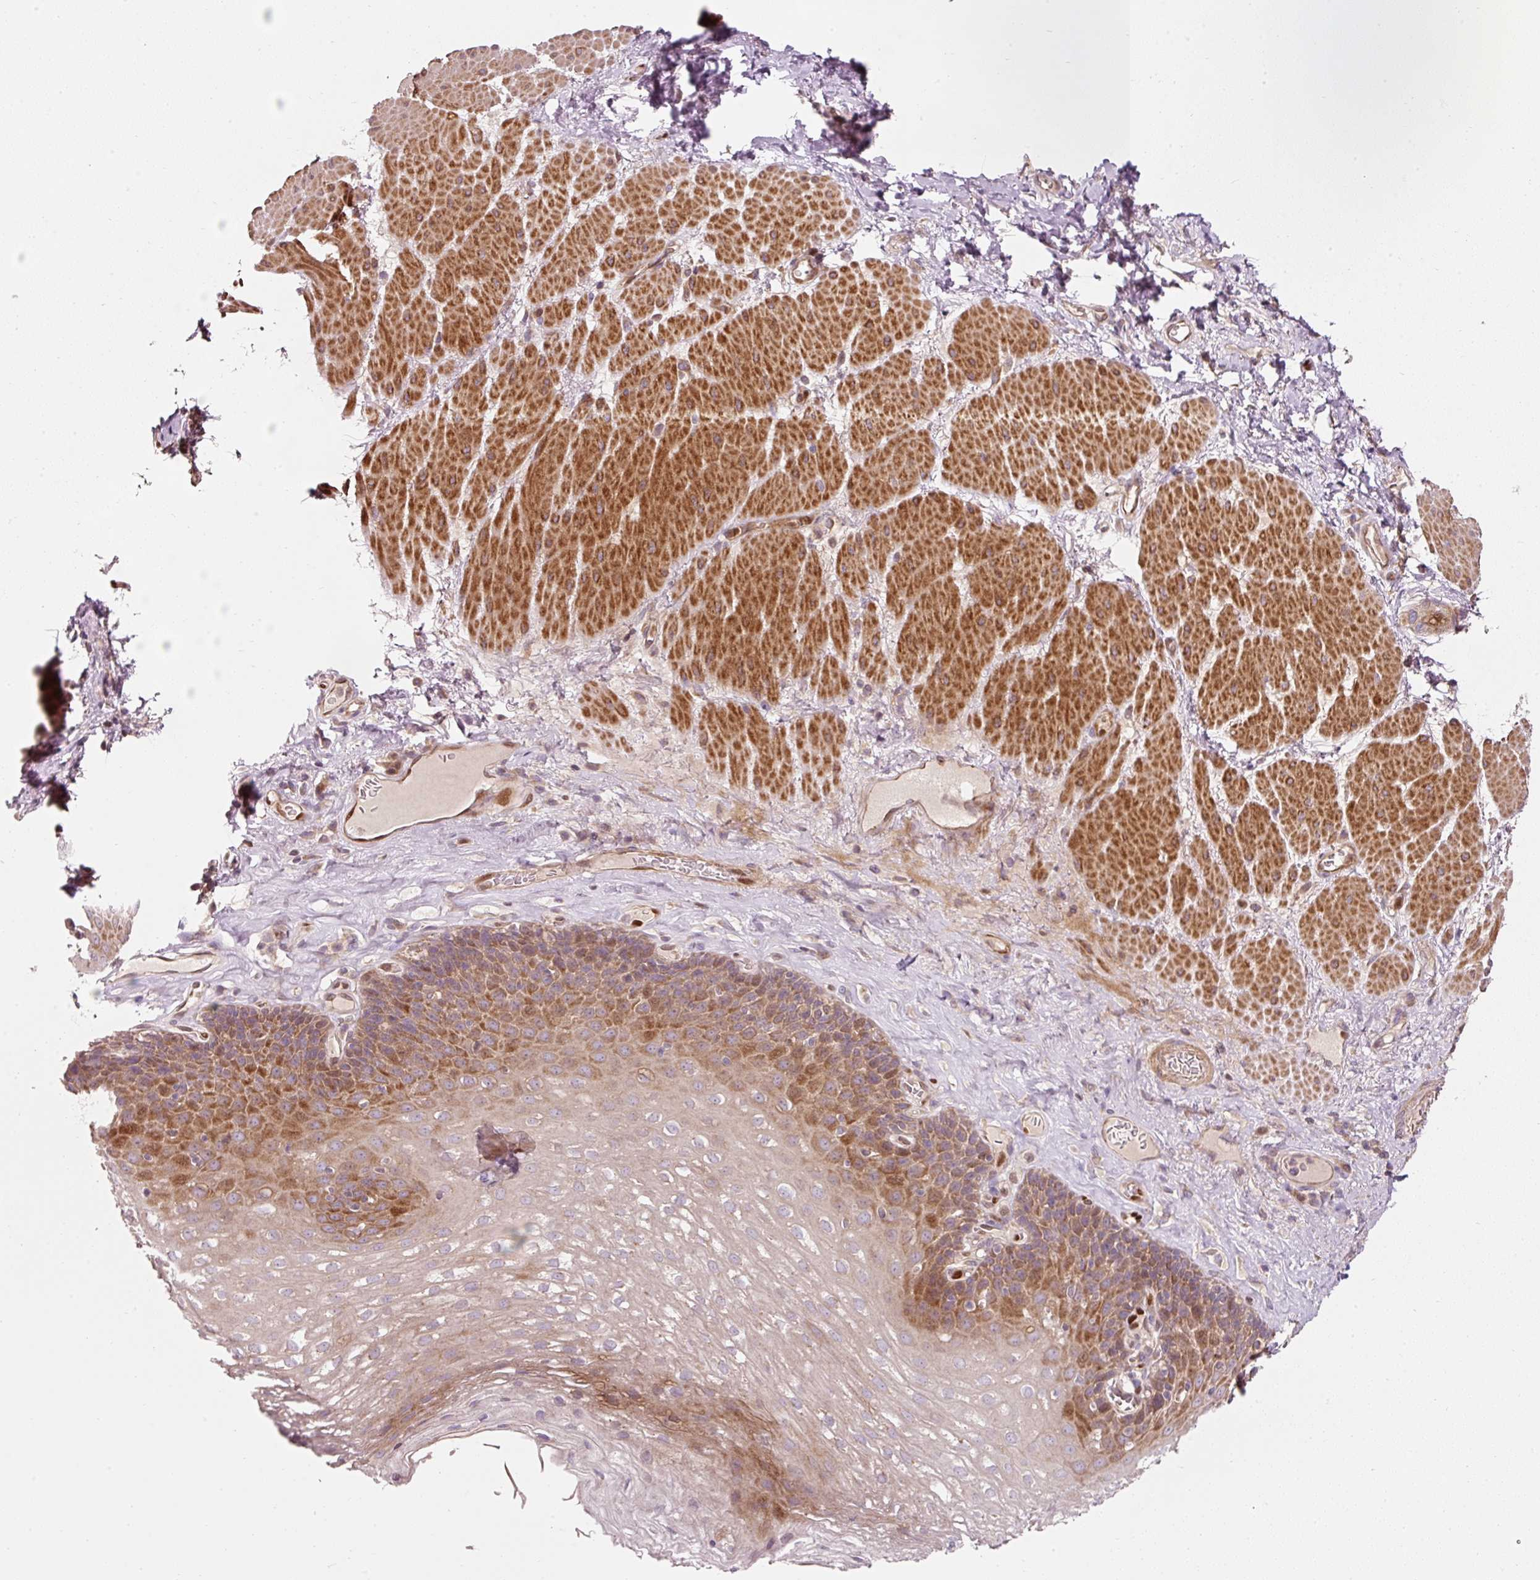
{"staining": {"intensity": "moderate", "quantity": "25%-75%", "location": "cytoplasmic/membranous"}, "tissue": "esophagus", "cell_type": "Squamous epithelial cells", "image_type": "normal", "snomed": [{"axis": "morphology", "description": "Normal tissue, NOS"}, {"axis": "topography", "description": "Esophagus"}], "caption": "Immunohistochemical staining of normal human esophagus exhibits moderate cytoplasmic/membranous protein expression in approximately 25%-75% of squamous epithelial cells. The staining is performed using DAB brown chromogen to label protein expression. The nuclei are counter-stained blue using hematoxylin.", "gene": "NAPA", "patient": {"sex": "female", "age": 66}}